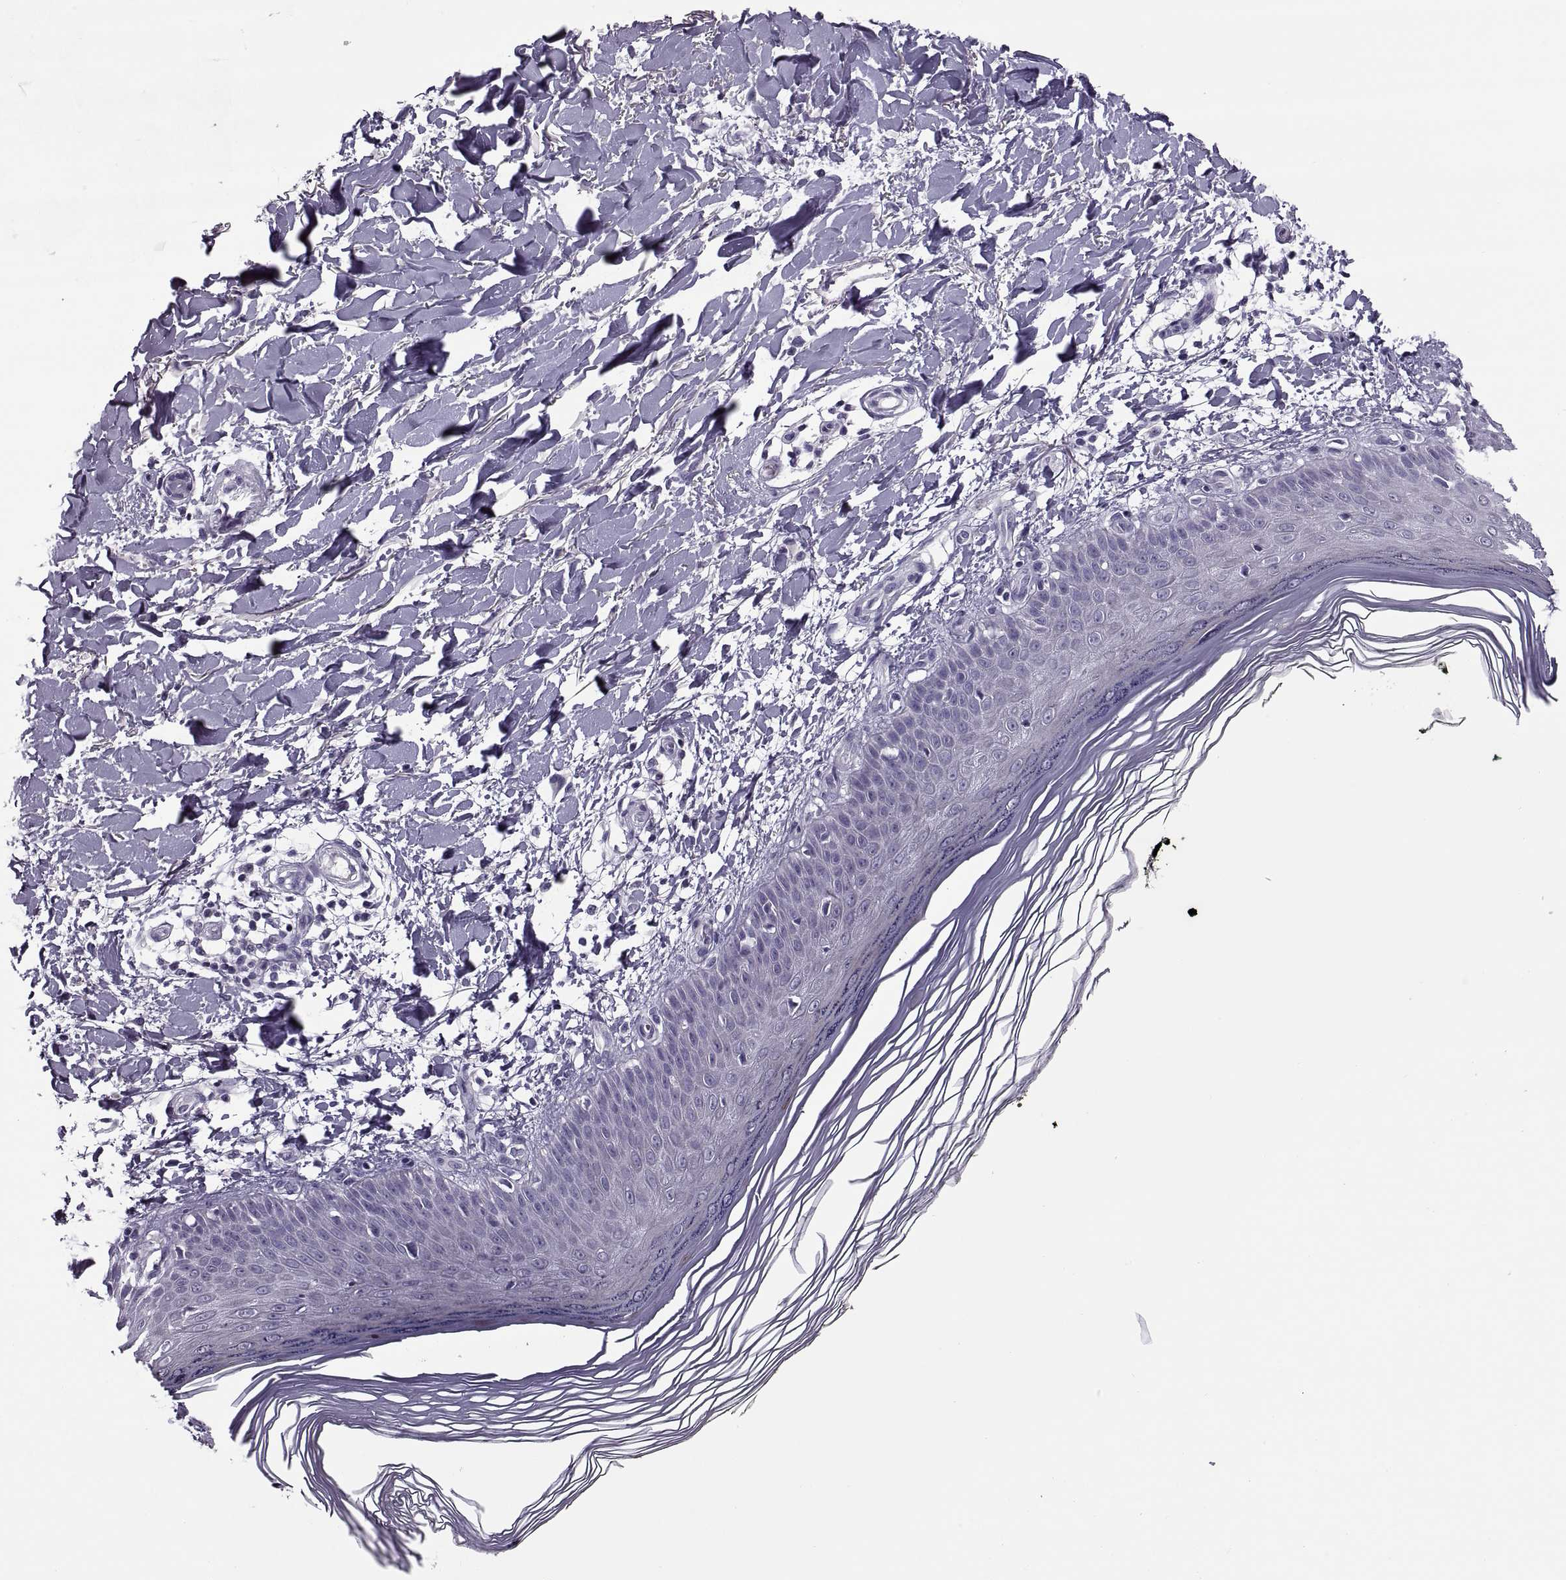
{"staining": {"intensity": "negative", "quantity": "none", "location": "none"}, "tissue": "skin", "cell_type": "Fibroblasts", "image_type": "normal", "snomed": [{"axis": "morphology", "description": "Normal tissue, NOS"}, {"axis": "topography", "description": "Skin"}], "caption": "A micrograph of human skin is negative for staining in fibroblasts.", "gene": "MAGEB1", "patient": {"sex": "female", "age": 62}}